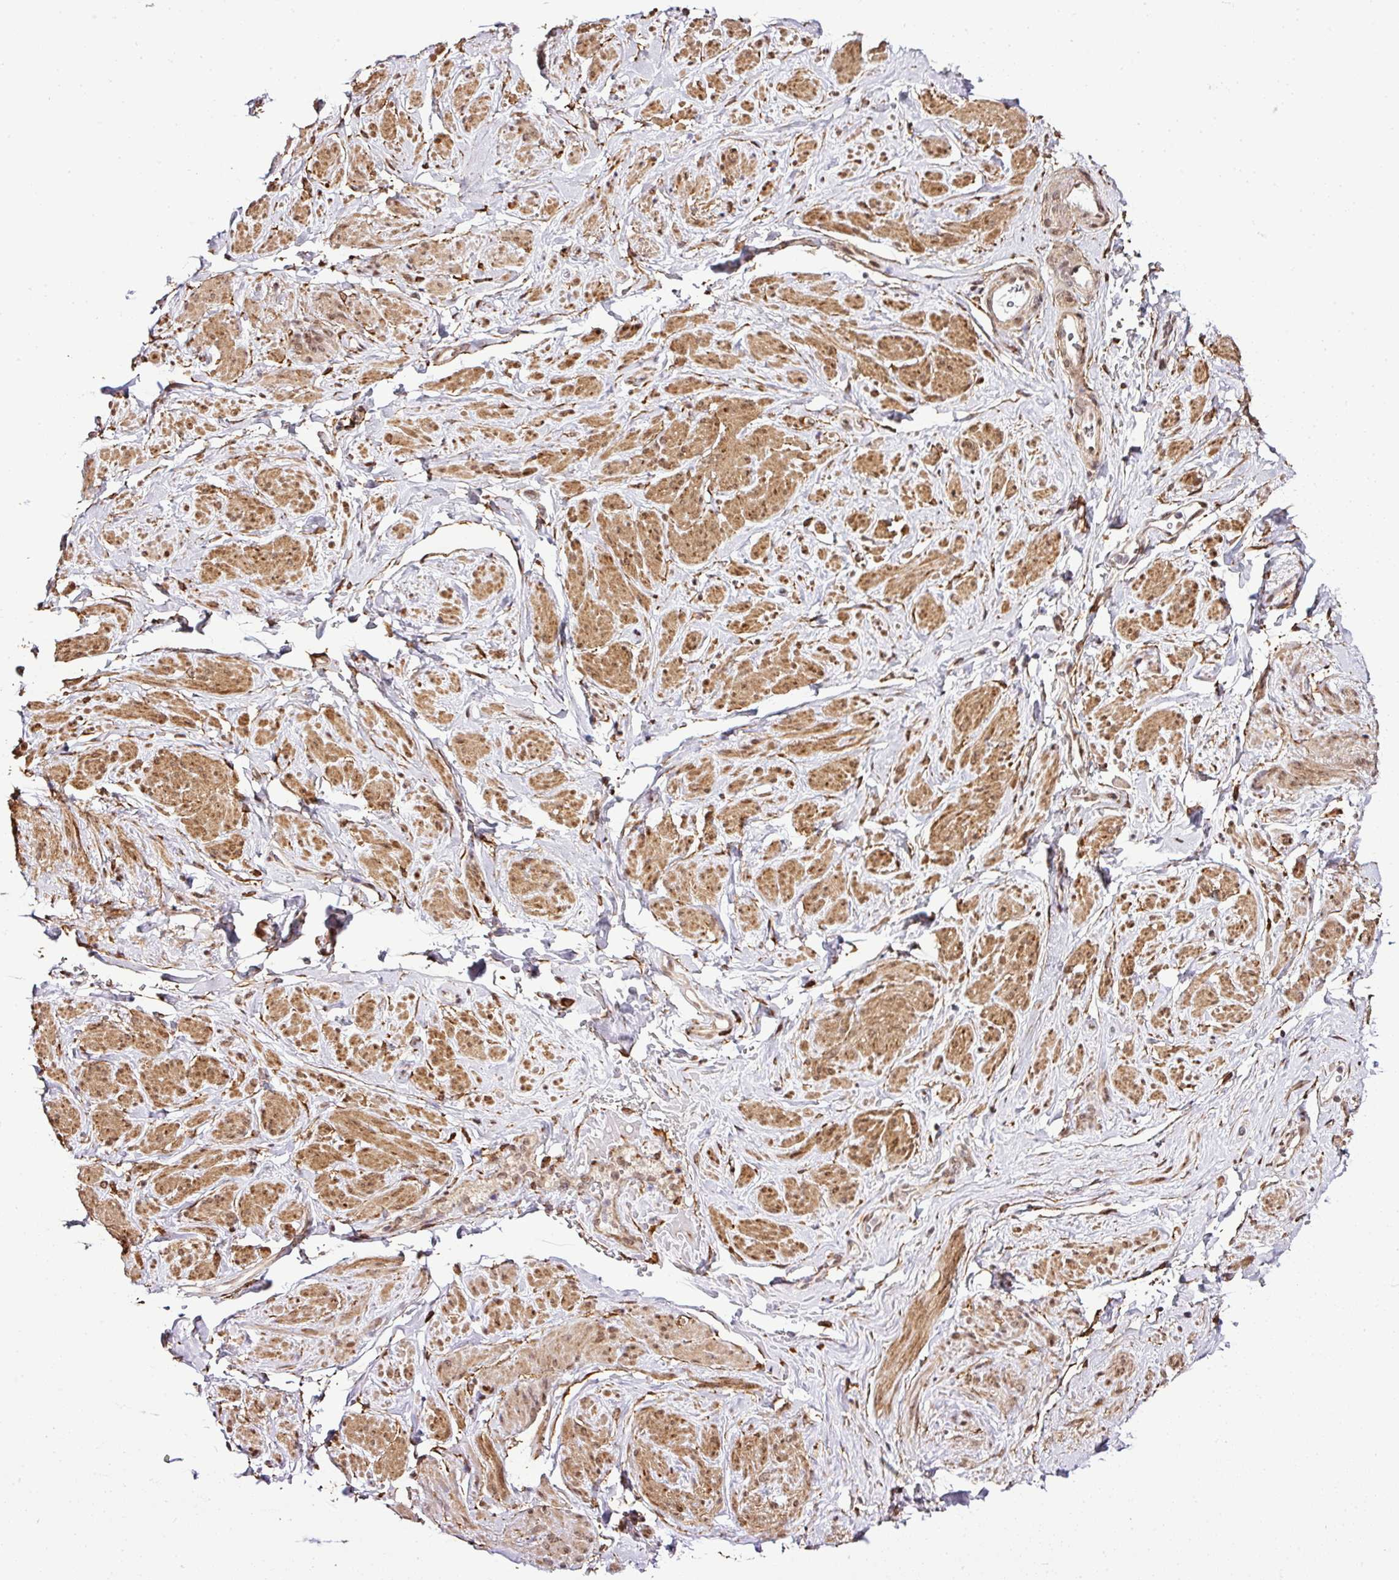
{"staining": {"intensity": "moderate", "quantity": "25%-75%", "location": "cytoplasmic/membranous,nuclear"}, "tissue": "smooth muscle", "cell_type": "Smooth muscle cells", "image_type": "normal", "snomed": [{"axis": "morphology", "description": "Normal tissue, NOS"}, {"axis": "topography", "description": "Smooth muscle"}, {"axis": "topography", "description": "Peripheral nerve tissue"}], "caption": "Immunohistochemical staining of unremarkable human smooth muscle exhibits medium levels of moderate cytoplasmic/membranous,nuclear staining in approximately 25%-75% of smooth muscle cells. (Stains: DAB in brown, nuclei in blue, Microscopy: brightfield microscopy at high magnification).", "gene": "FAM153A", "patient": {"sex": "male", "age": 69}}